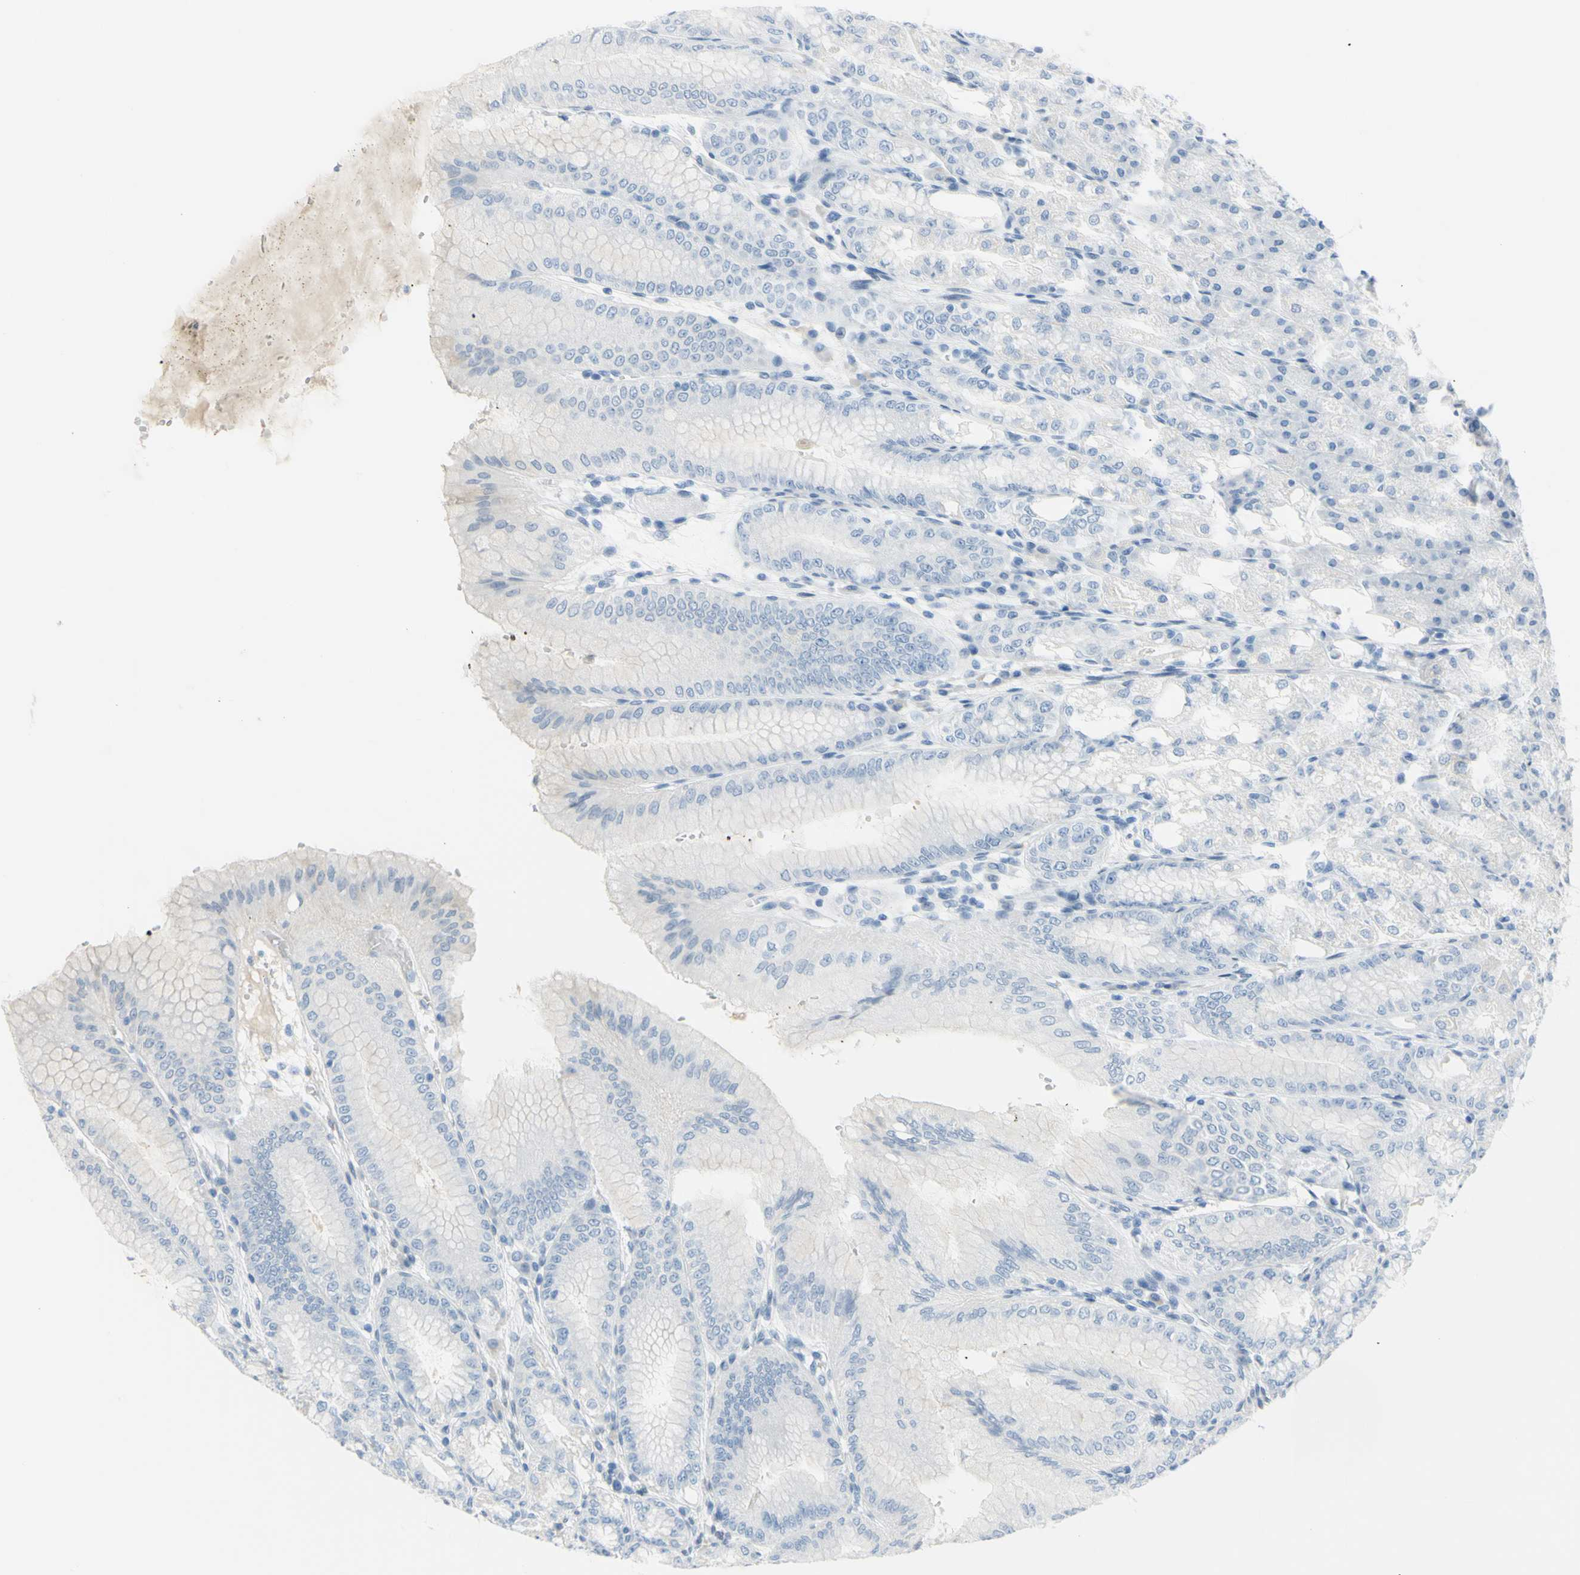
{"staining": {"intensity": "negative", "quantity": "none", "location": "none"}, "tissue": "stomach", "cell_type": "Glandular cells", "image_type": "normal", "snomed": [{"axis": "morphology", "description": "Normal tissue, NOS"}, {"axis": "topography", "description": "Stomach, lower"}], "caption": "An image of stomach stained for a protein exhibits no brown staining in glandular cells.", "gene": "DCT", "patient": {"sex": "male", "age": 71}}